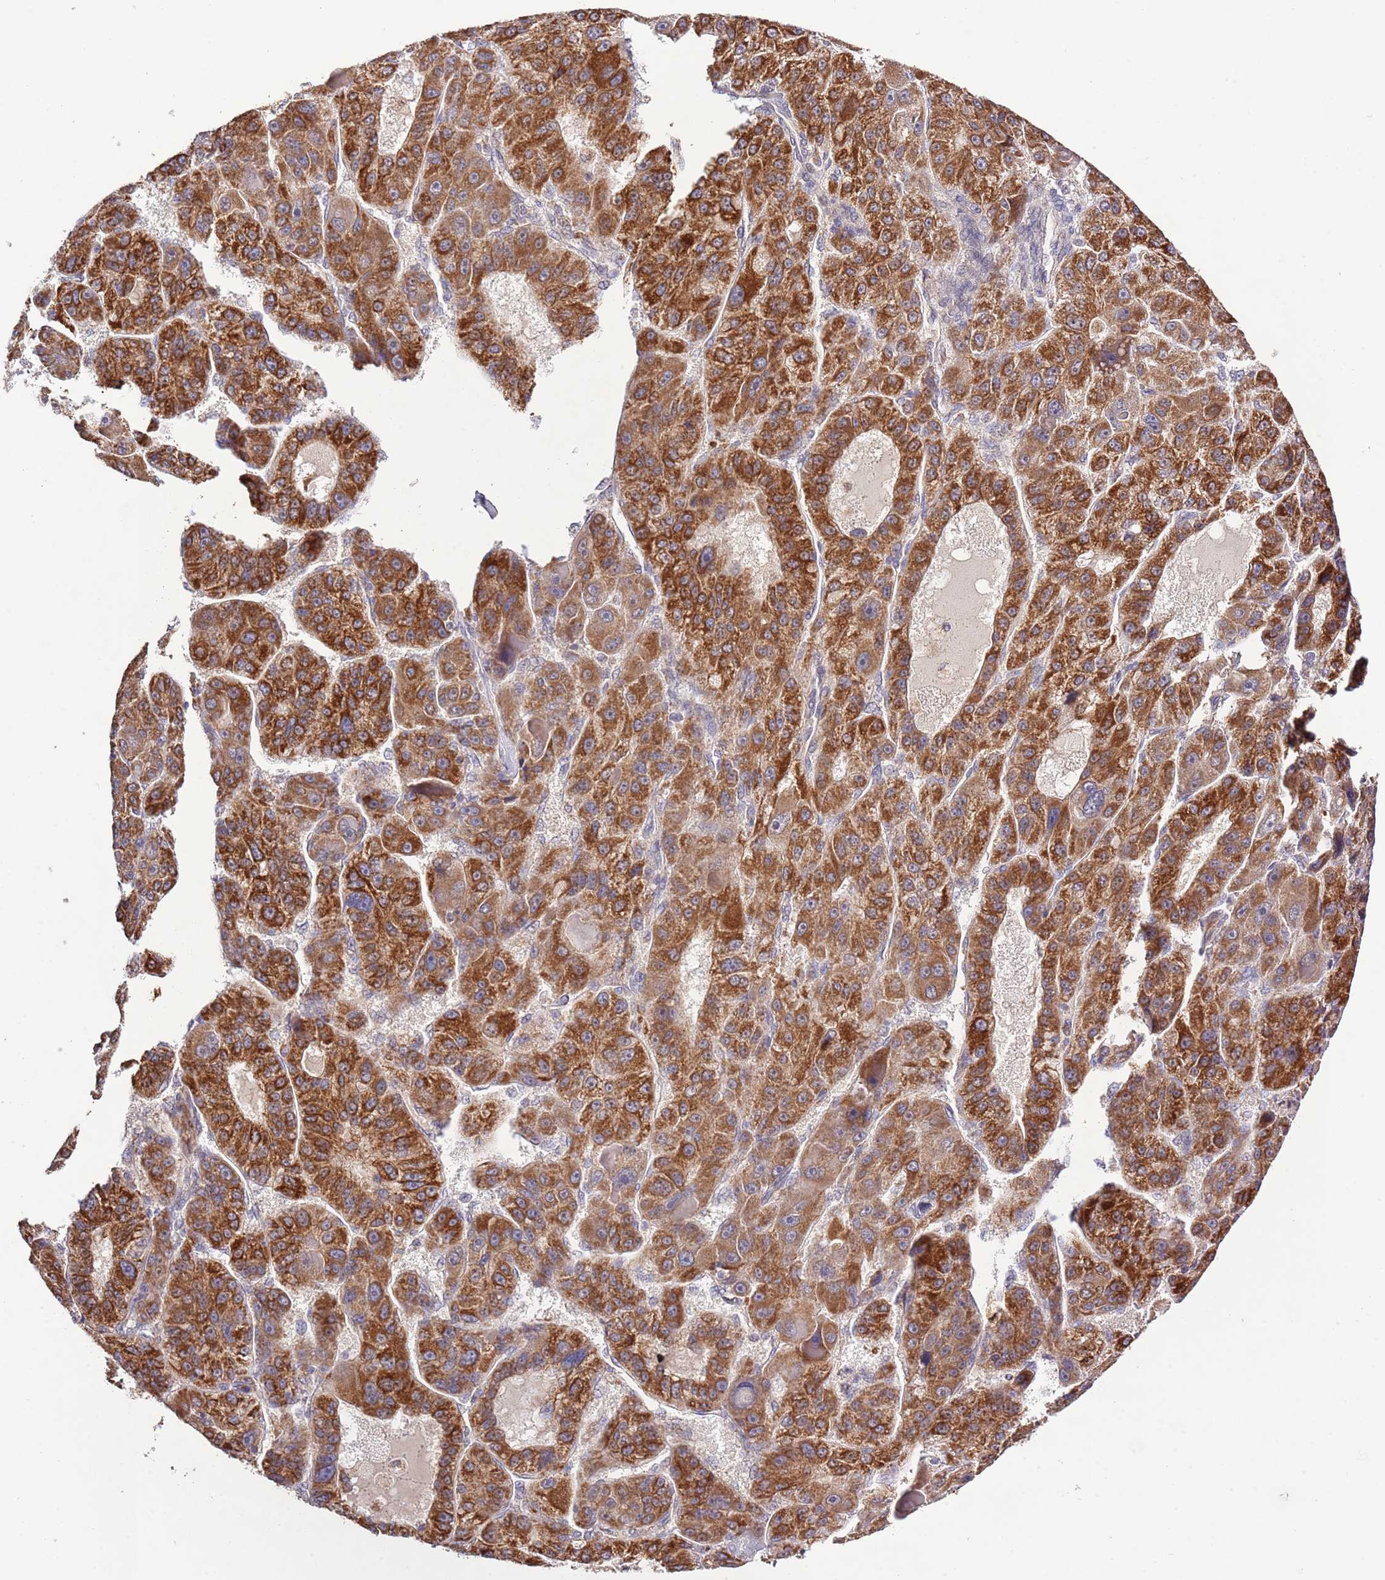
{"staining": {"intensity": "moderate", "quantity": ">75%", "location": "cytoplasmic/membranous"}, "tissue": "liver cancer", "cell_type": "Tumor cells", "image_type": "cancer", "snomed": [{"axis": "morphology", "description": "Carcinoma, Hepatocellular, NOS"}, {"axis": "topography", "description": "Liver"}], "caption": "Liver hepatocellular carcinoma stained with immunohistochemistry (IHC) displays moderate cytoplasmic/membranous staining in about >75% of tumor cells. The staining was performed using DAB, with brown indicating positive protein expression. Nuclei are stained blue with hematoxylin.", "gene": "IVD", "patient": {"sex": "male", "age": 76}}